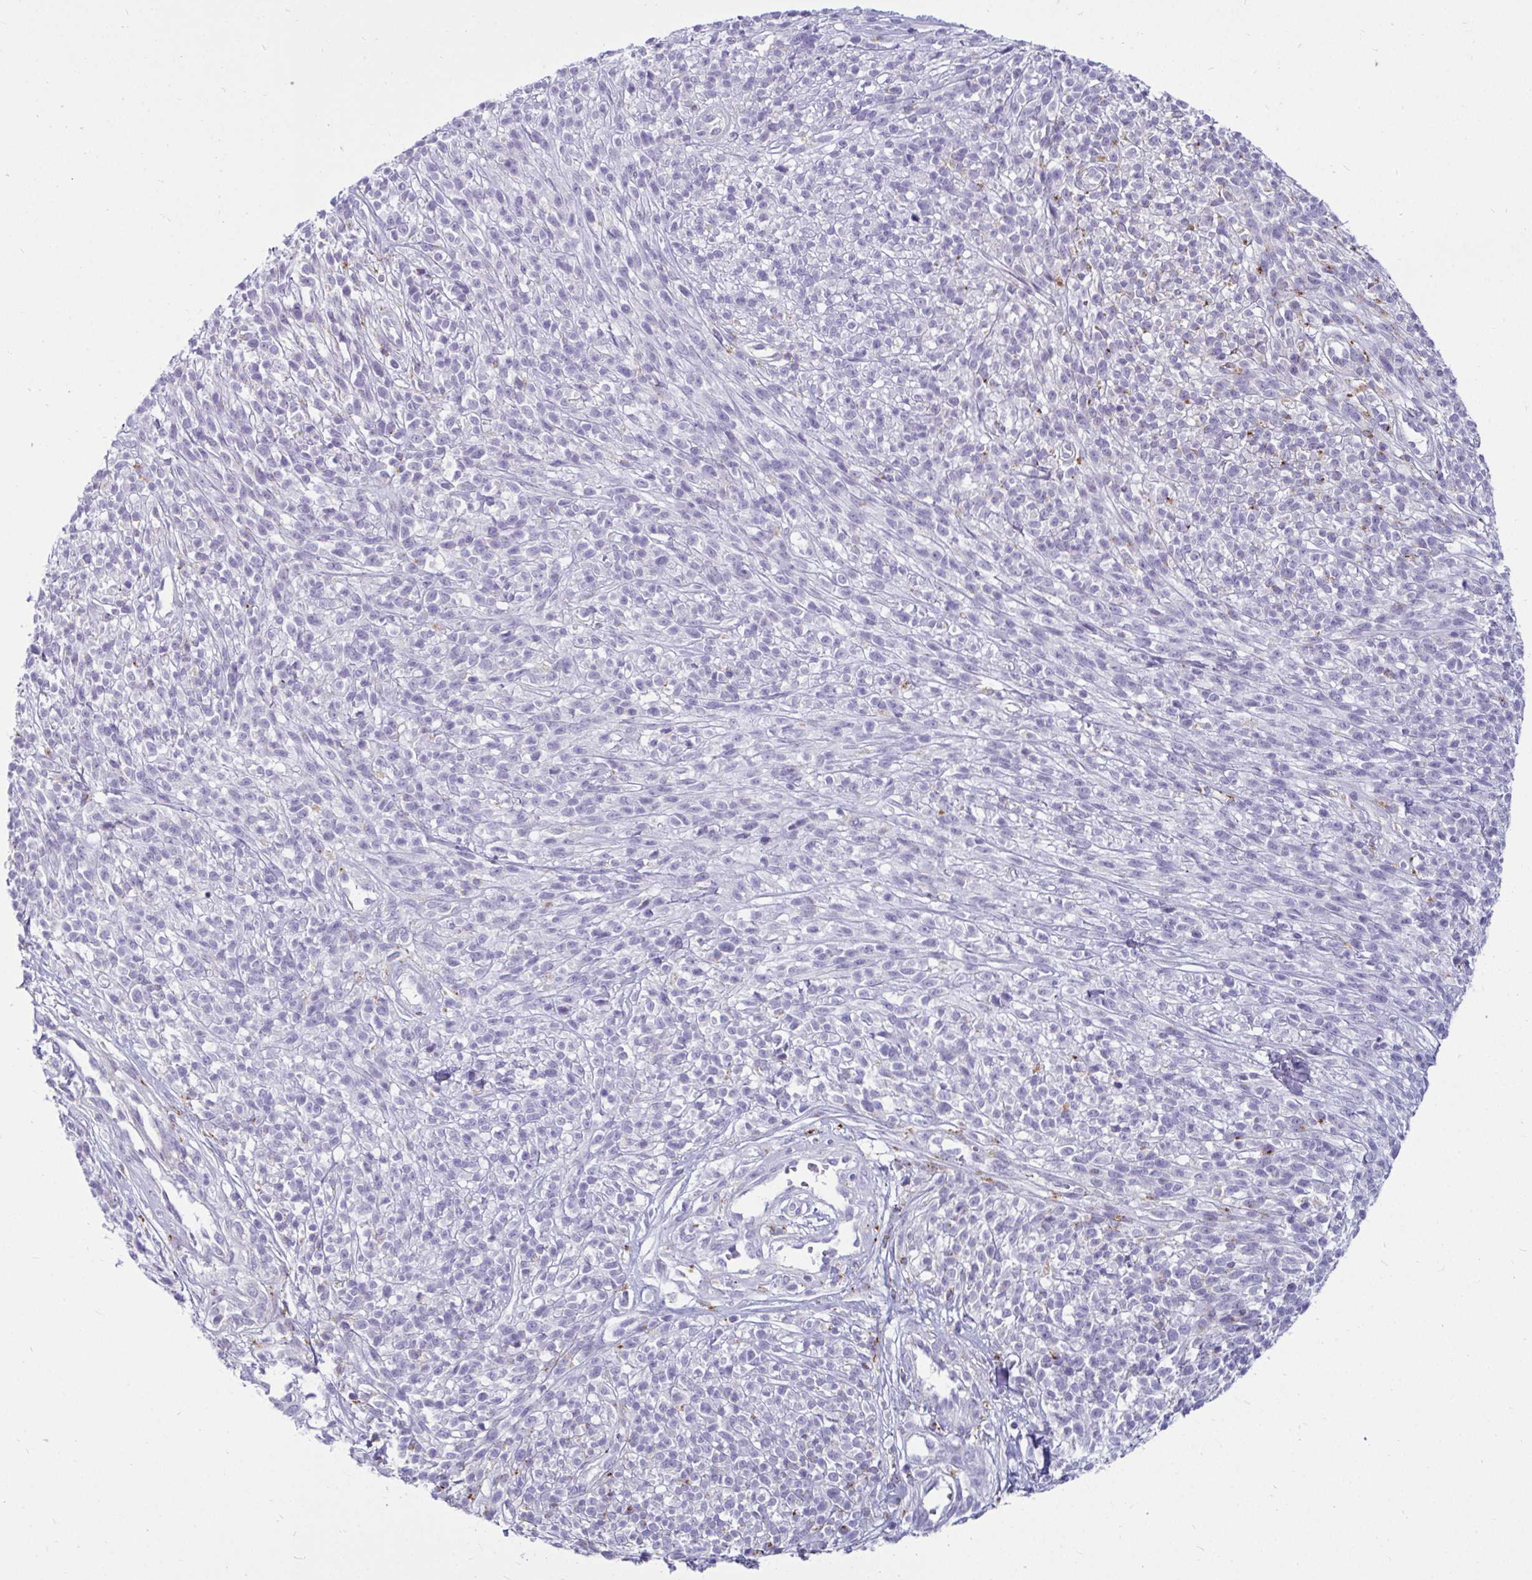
{"staining": {"intensity": "negative", "quantity": "none", "location": "none"}, "tissue": "melanoma", "cell_type": "Tumor cells", "image_type": "cancer", "snomed": [{"axis": "morphology", "description": "Malignant melanoma, NOS"}, {"axis": "topography", "description": "Skin"}, {"axis": "topography", "description": "Skin of trunk"}], "caption": "Tumor cells show no significant staining in melanoma. The staining is performed using DAB brown chromogen with nuclei counter-stained in using hematoxylin.", "gene": "CTSZ", "patient": {"sex": "male", "age": 74}}